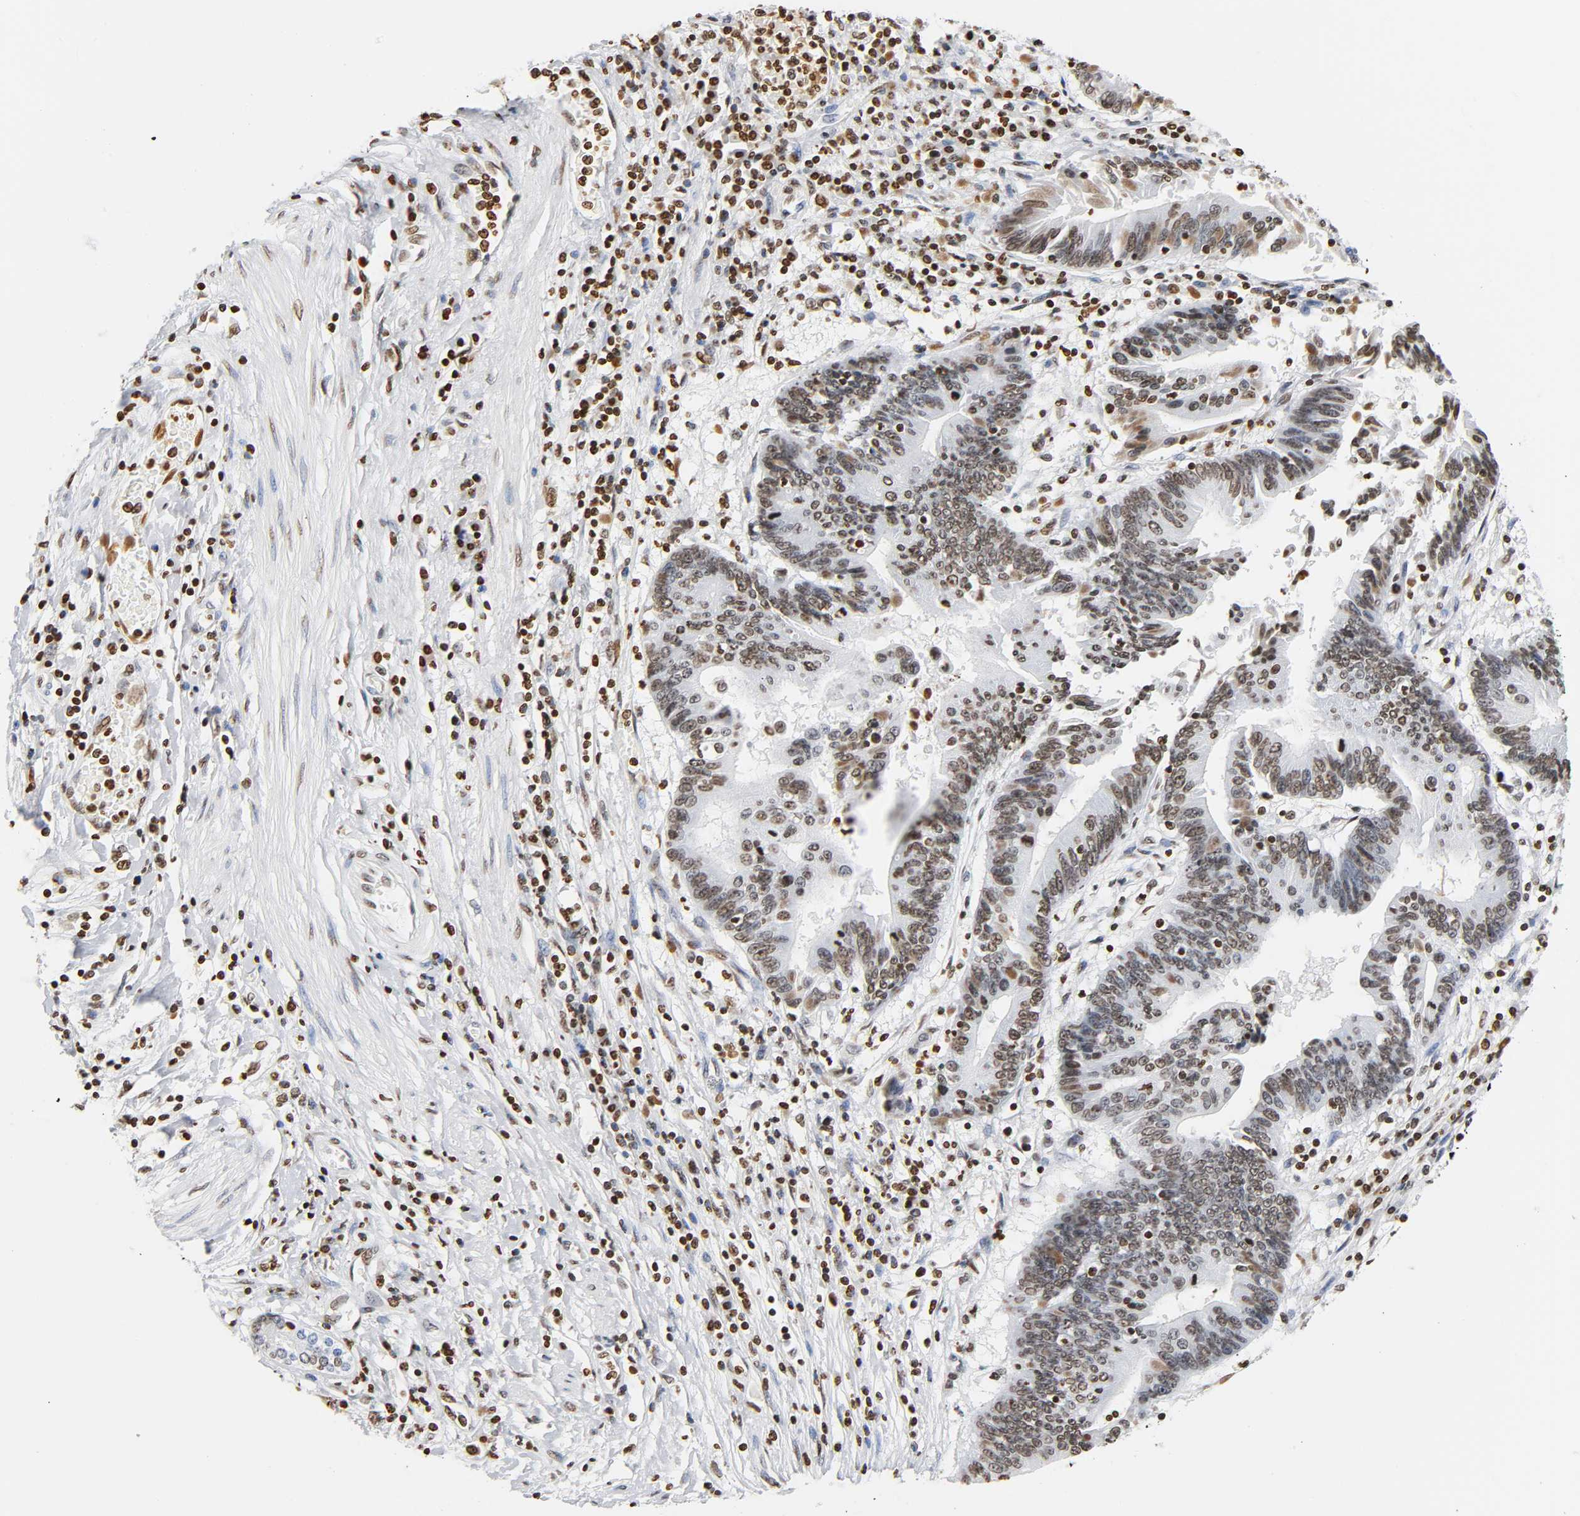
{"staining": {"intensity": "moderate", "quantity": ">75%", "location": "nuclear"}, "tissue": "pancreatic cancer", "cell_type": "Tumor cells", "image_type": "cancer", "snomed": [{"axis": "morphology", "description": "Adenocarcinoma, NOS"}, {"axis": "topography", "description": "Pancreas"}], "caption": "This micrograph exhibits immunohistochemistry (IHC) staining of human pancreatic cancer (adenocarcinoma), with medium moderate nuclear expression in about >75% of tumor cells.", "gene": "HOXA6", "patient": {"sex": "female", "age": 48}}